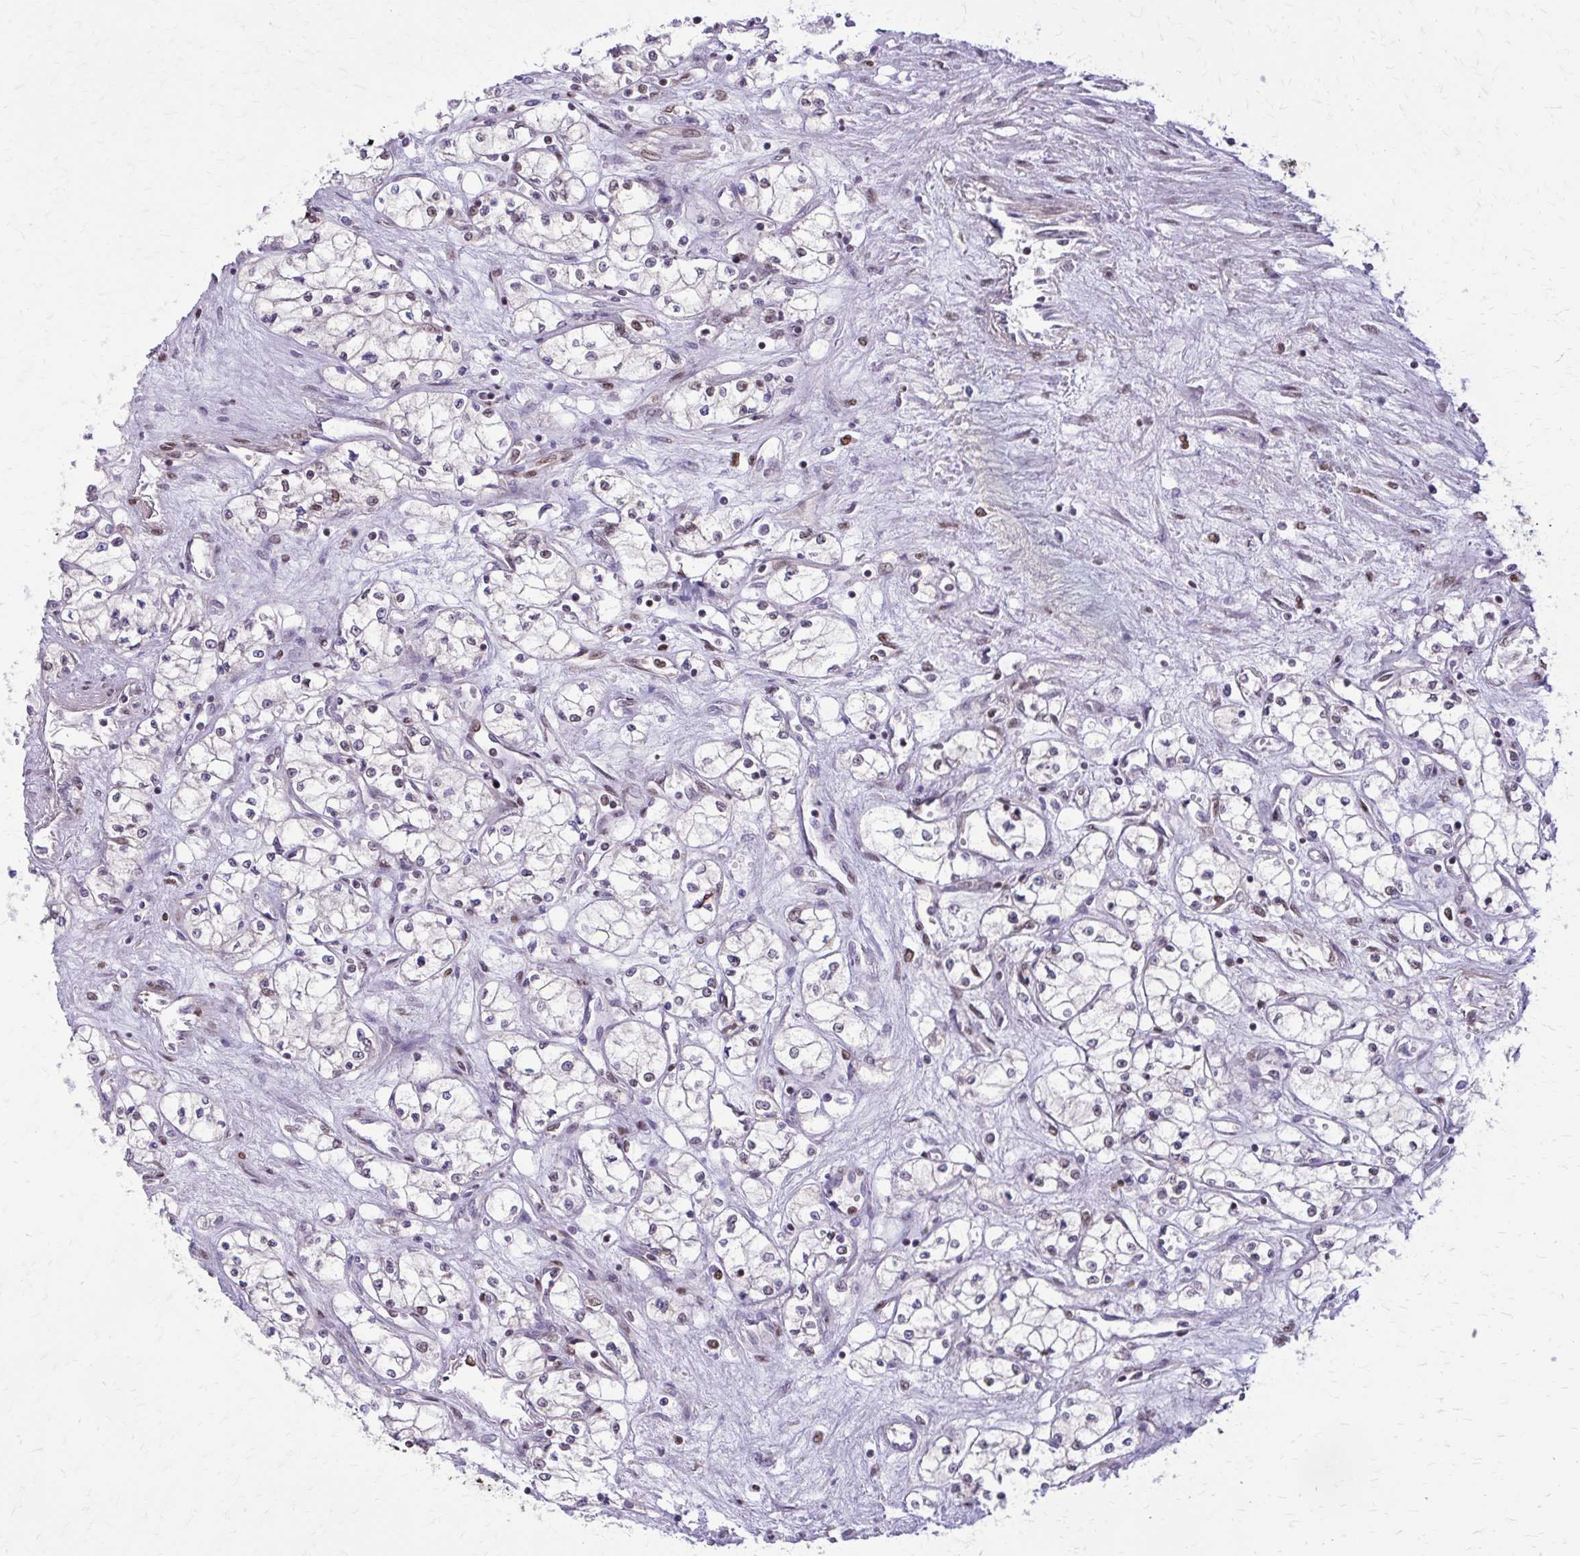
{"staining": {"intensity": "negative", "quantity": "none", "location": "none"}, "tissue": "renal cancer", "cell_type": "Tumor cells", "image_type": "cancer", "snomed": [{"axis": "morphology", "description": "Normal tissue, NOS"}, {"axis": "morphology", "description": "Adenocarcinoma, NOS"}, {"axis": "topography", "description": "Kidney"}], "caption": "This is a histopathology image of immunohistochemistry (IHC) staining of renal adenocarcinoma, which shows no staining in tumor cells. (IHC, brightfield microscopy, high magnification).", "gene": "TTF1", "patient": {"sex": "male", "age": 59}}